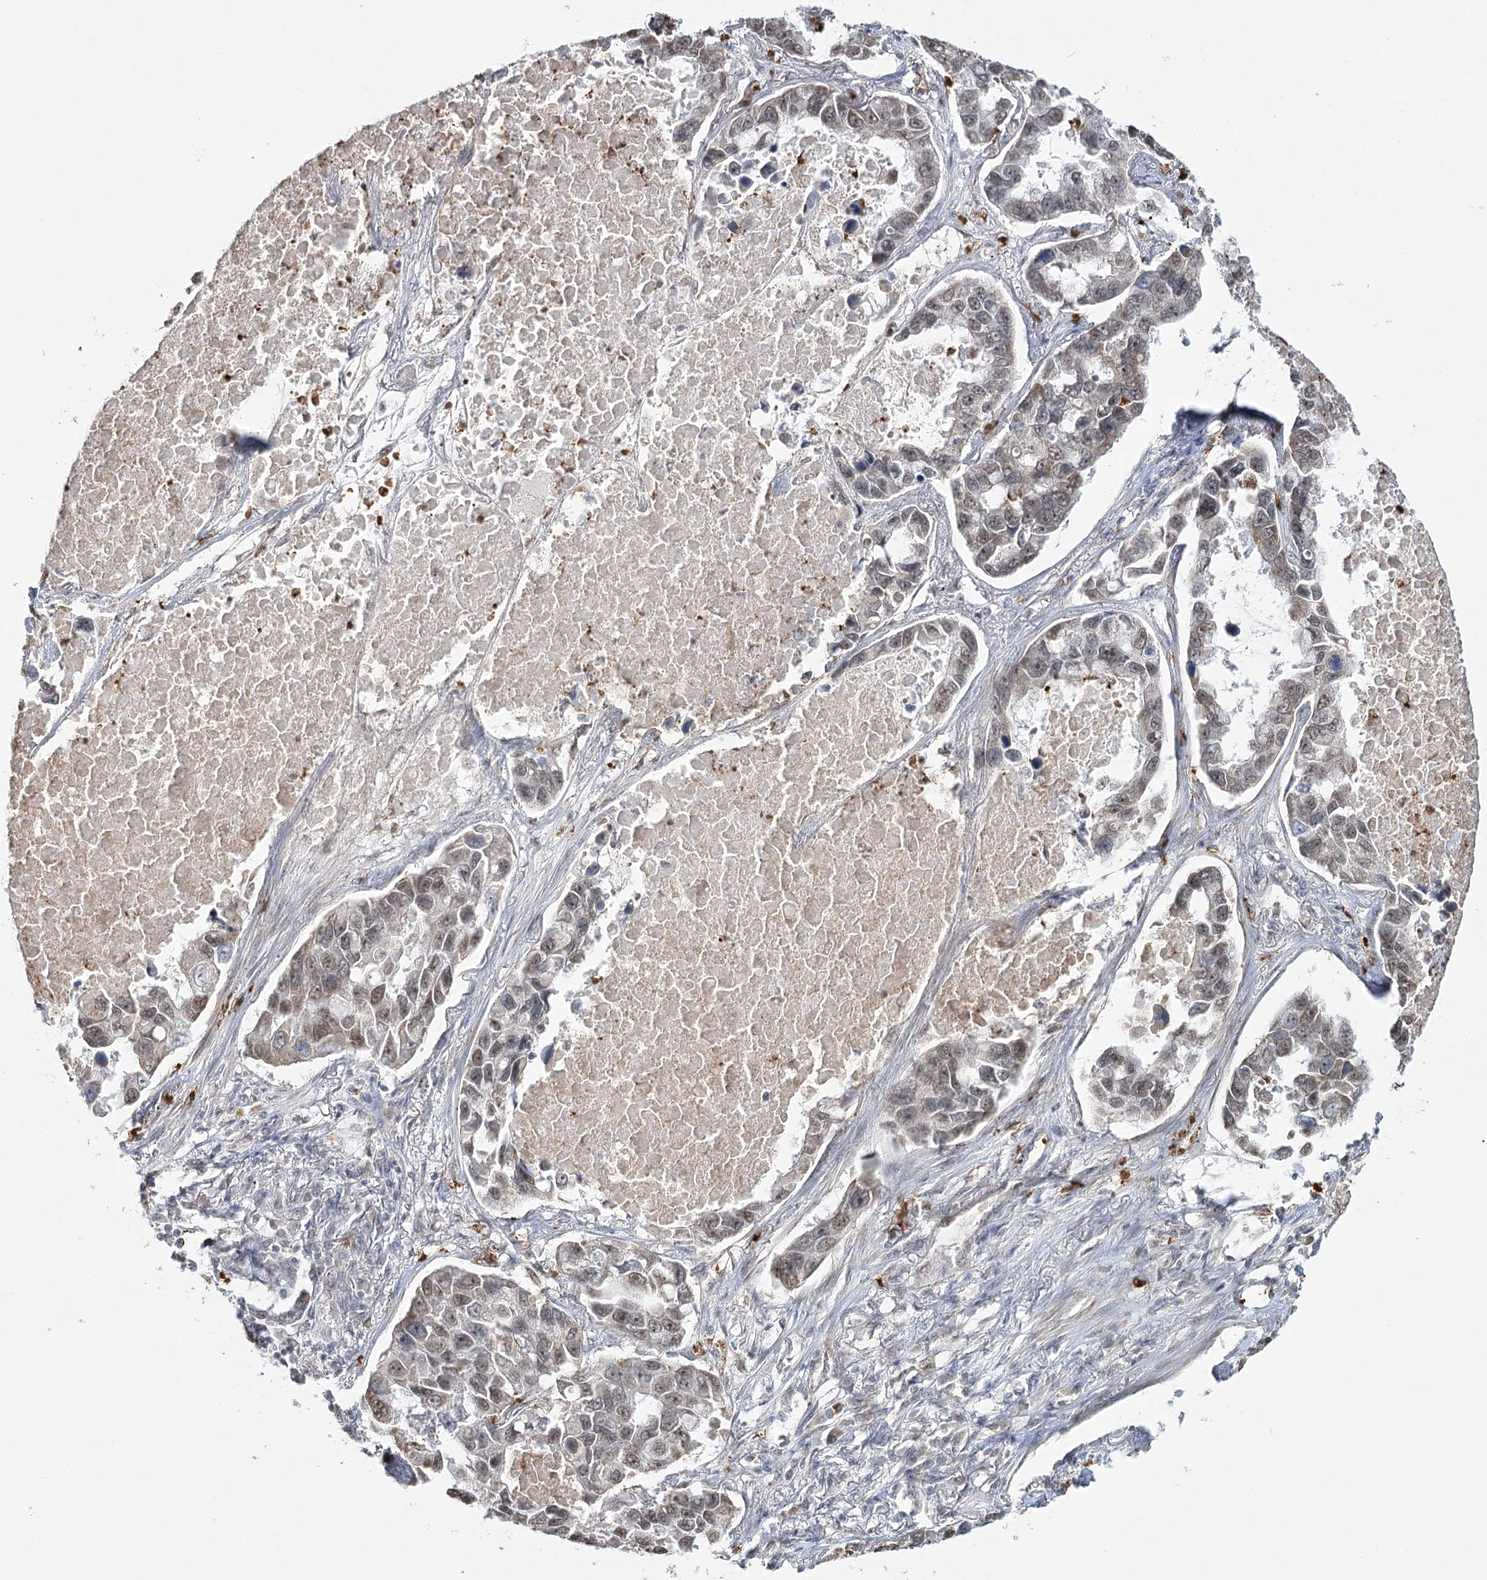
{"staining": {"intensity": "weak", "quantity": "25%-75%", "location": "nuclear"}, "tissue": "lung cancer", "cell_type": "Tumor cells", "image_type": "cancer", "snomed": [{"axis": "morphology", "description": "Adenocarcinoma, NOS"}, {"axis": "topography", "description": "Lung"}], "caption": "Adenocarcinoma (lung) was stained to show a protein in brown. There is low levels of weak nuclear positivity in approximately 25%-75% of tumor cells.", "gene": "ATAD1", "patient": {"sex": "male", "age": 64}}